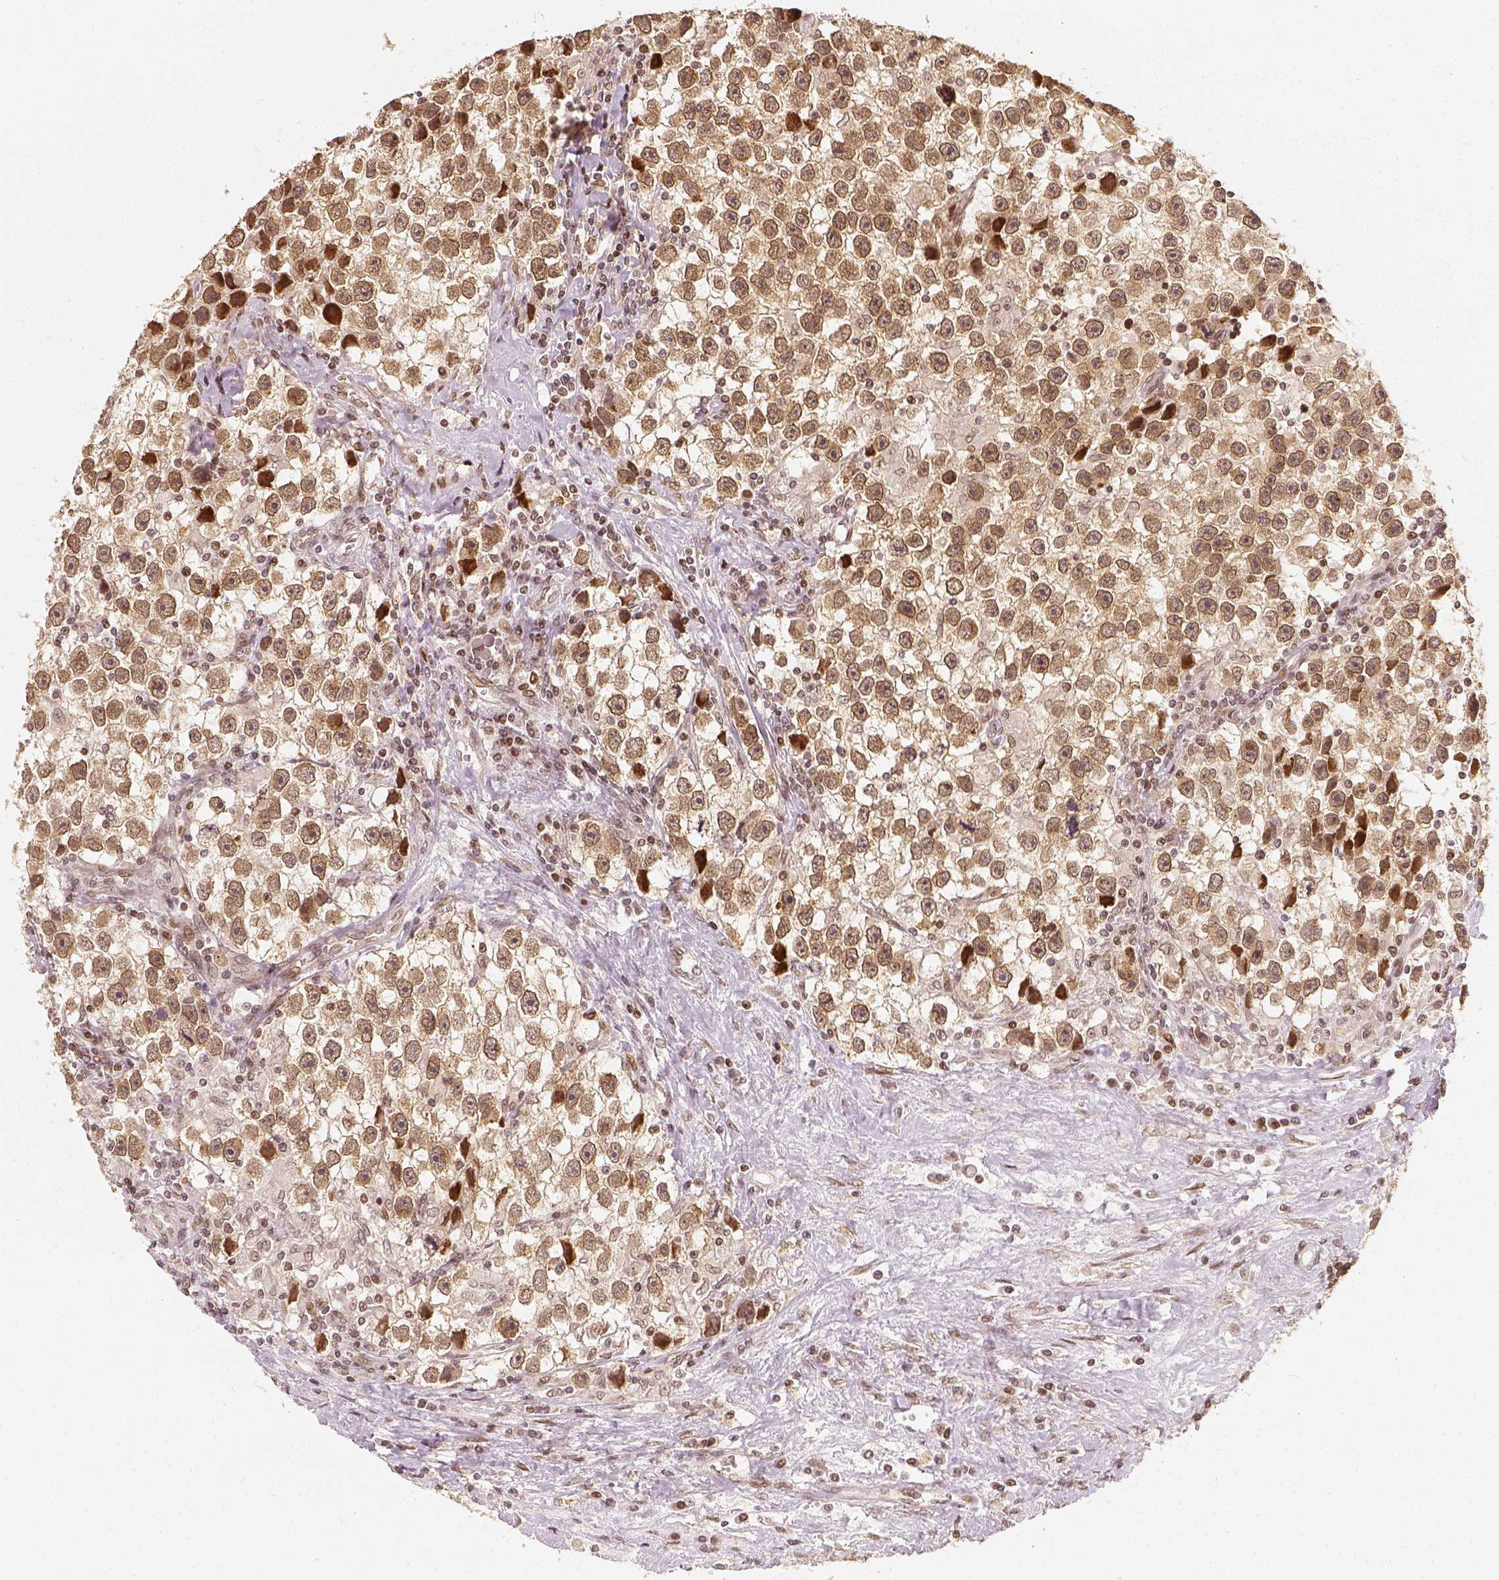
{"staining": {"intensity": "moderate", "quantity": ">75%", "location": "nuclear"}, "tissue": "testis cancer", "cell_type": "Tumor cells", "image_type": "cancer", "snomed": [{"axis": "morphology", "description": "Seminoma, NOS"}, {"axis": "topography", "description": "Testis"}], "caption": "Immunohistochemical staining of human testis cancer (seminoma) shows medium levels of moderate nuclear protein staining in about >75% of tumor cells.", "gene": "ZMAT3", "patient": {"sex": "male", "age": 43}}